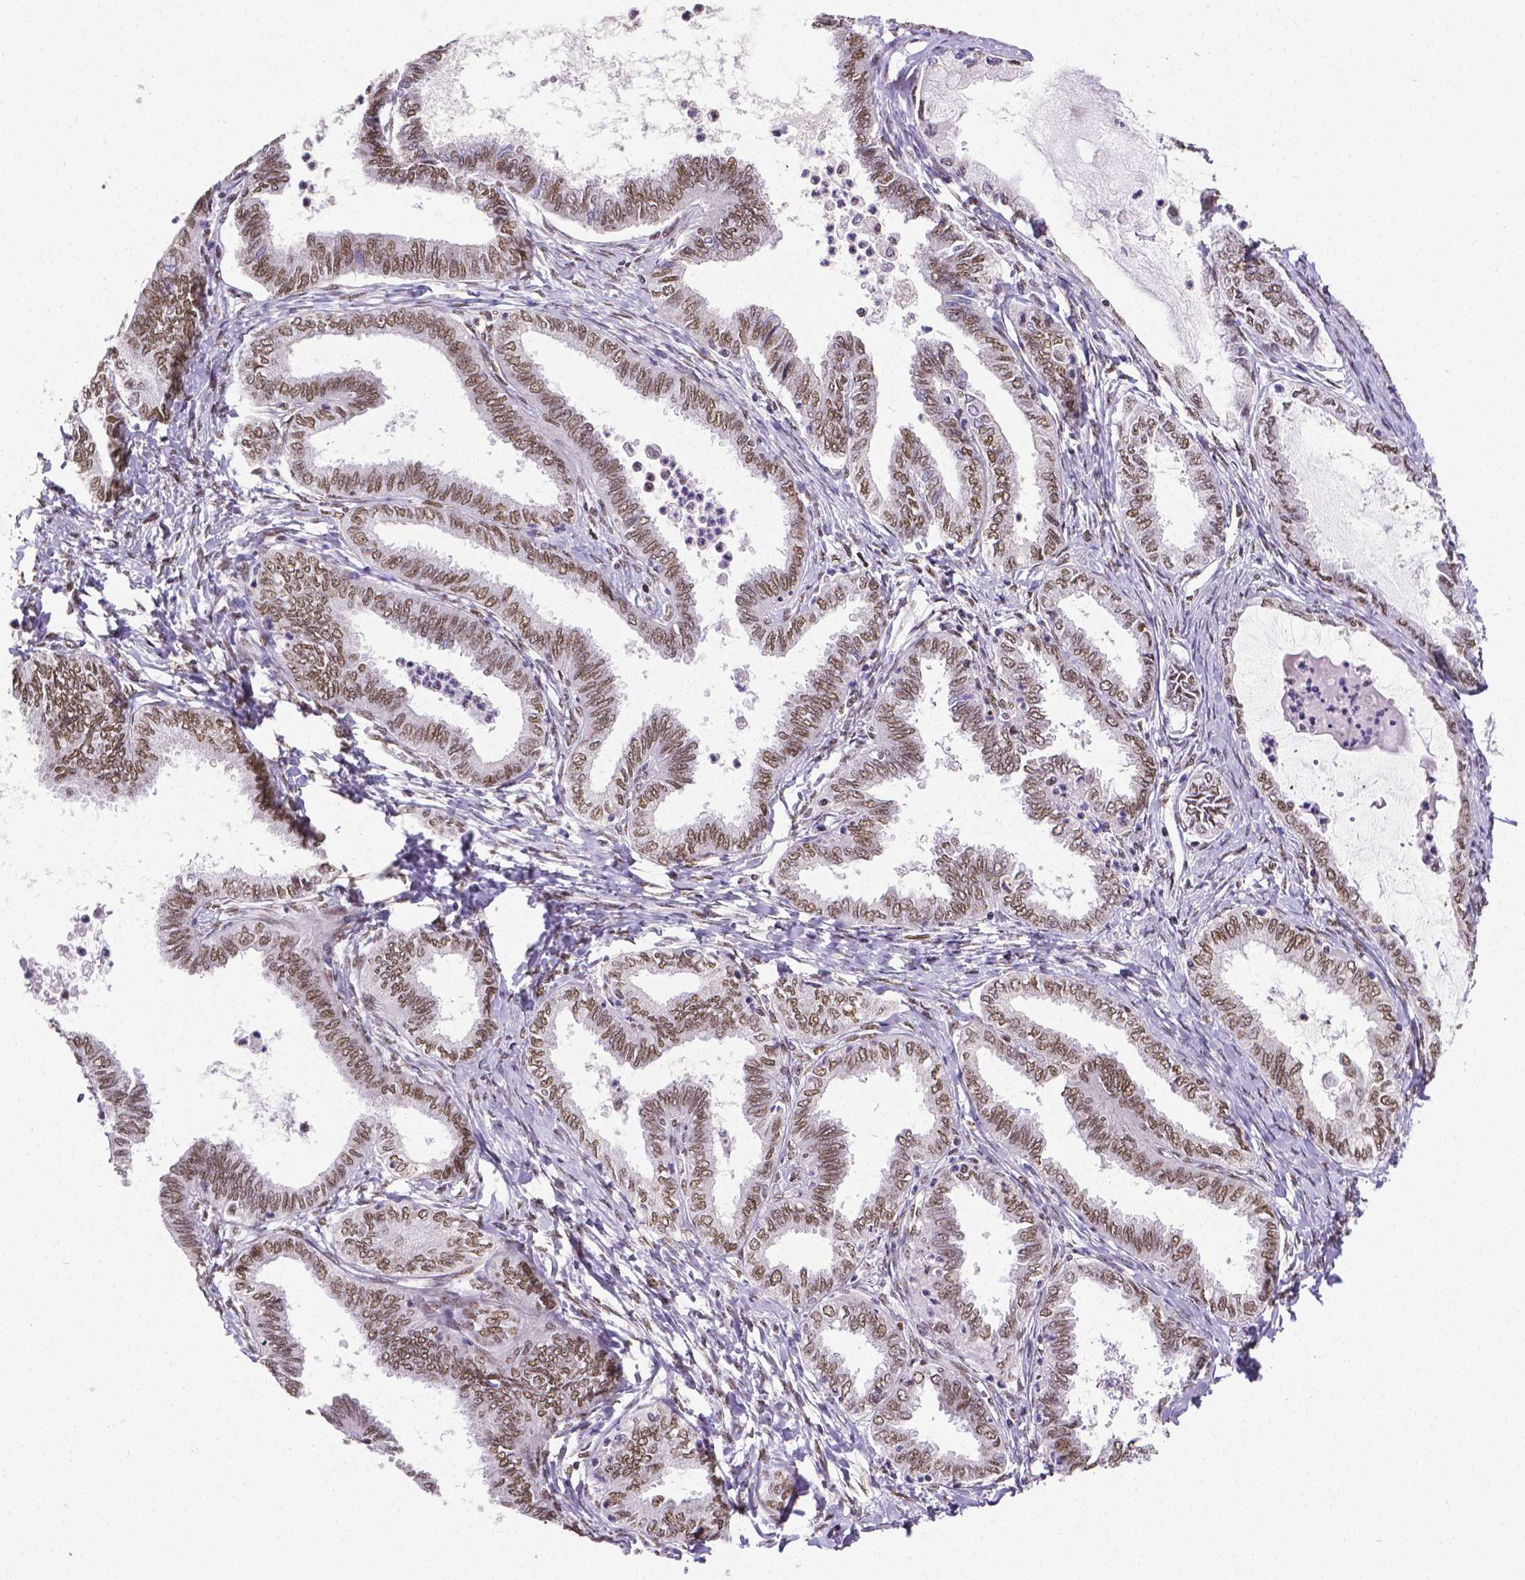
{"staining": {"intensity": "moderate", "quantity": "25%-75%", "location": "nuclear"}, "tissue": "ovarian cancer", "cell_type": "Tumor cells", "image_type": "cancer", "snomed": [{"axis": "morphology", "description": "Carcinoma, endometroid"}, {"axis": "topography", "description": "Ovary"}], "caption": "Ovarian cancer (endometroid carcinoma) was stained to show a protein in brown. There is medium levels of moderate nuclear staining in about 25%-75% of tumor cells.", "gene": "REST", "patient": {"sex": "female", "age": 70}}